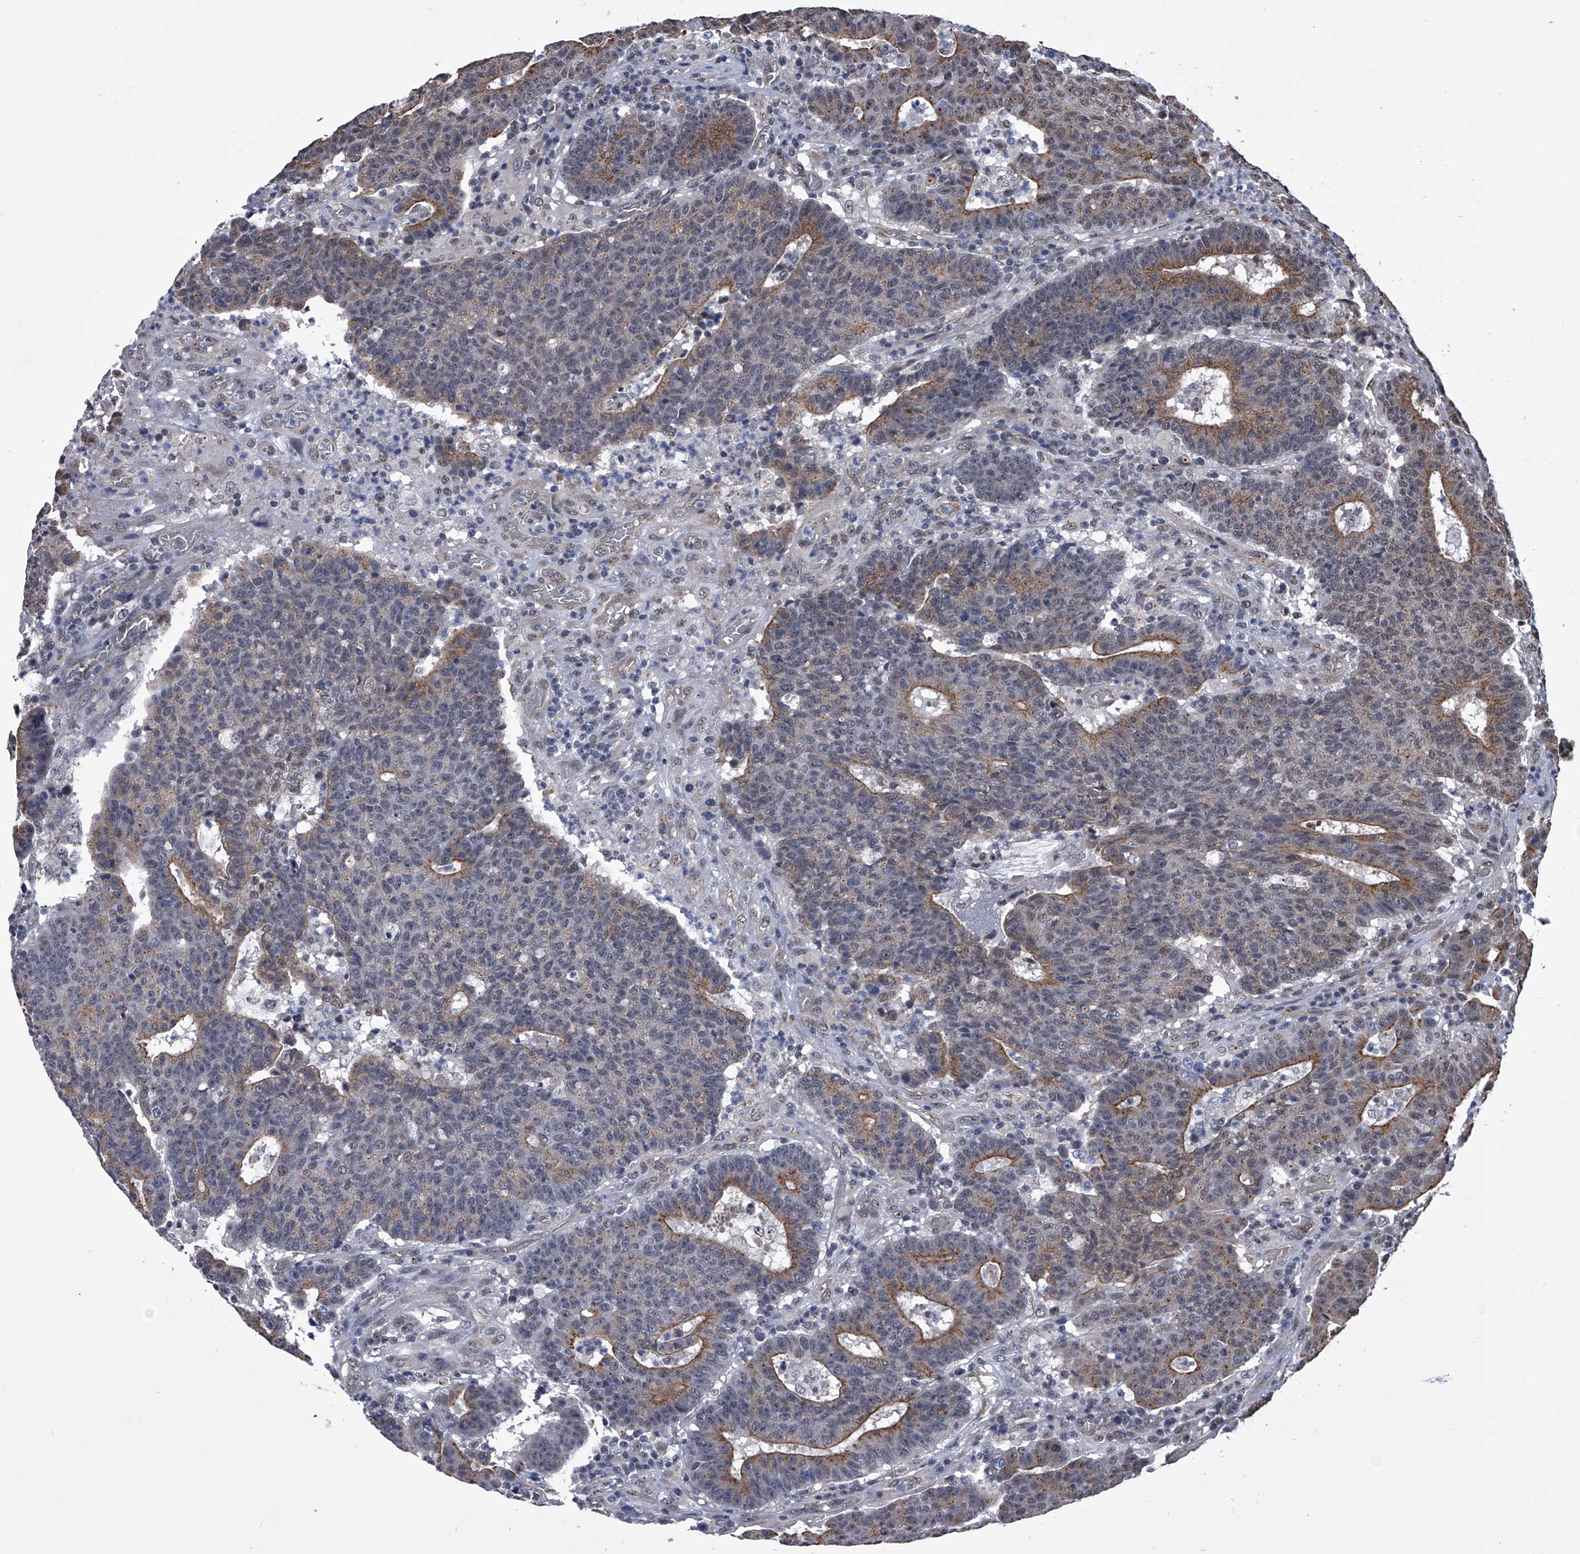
{"staining": {"intensity": "weak", "quantity": "25%-75%", "location": "cytoplasmic/membranous"}, "tissue": "colorectal cancer", "cell_type": "Tumor cells", "image_type": "cancer", "snomed": [{"axis": "morphology", "description": "Adenocarcinoma, NOS"}, {"axis": "topography", "description": "Colon"}], "caption": "Immunohistochemistry photomicrograph of colorectal cancer stained for a protein (brown), which displays low levels of weak cytoplasmic/membranous expression in approximately 25%-75% of tumor cells.", "gene": "ZNF76", "patient": {"sex": "female", "age": 75}}